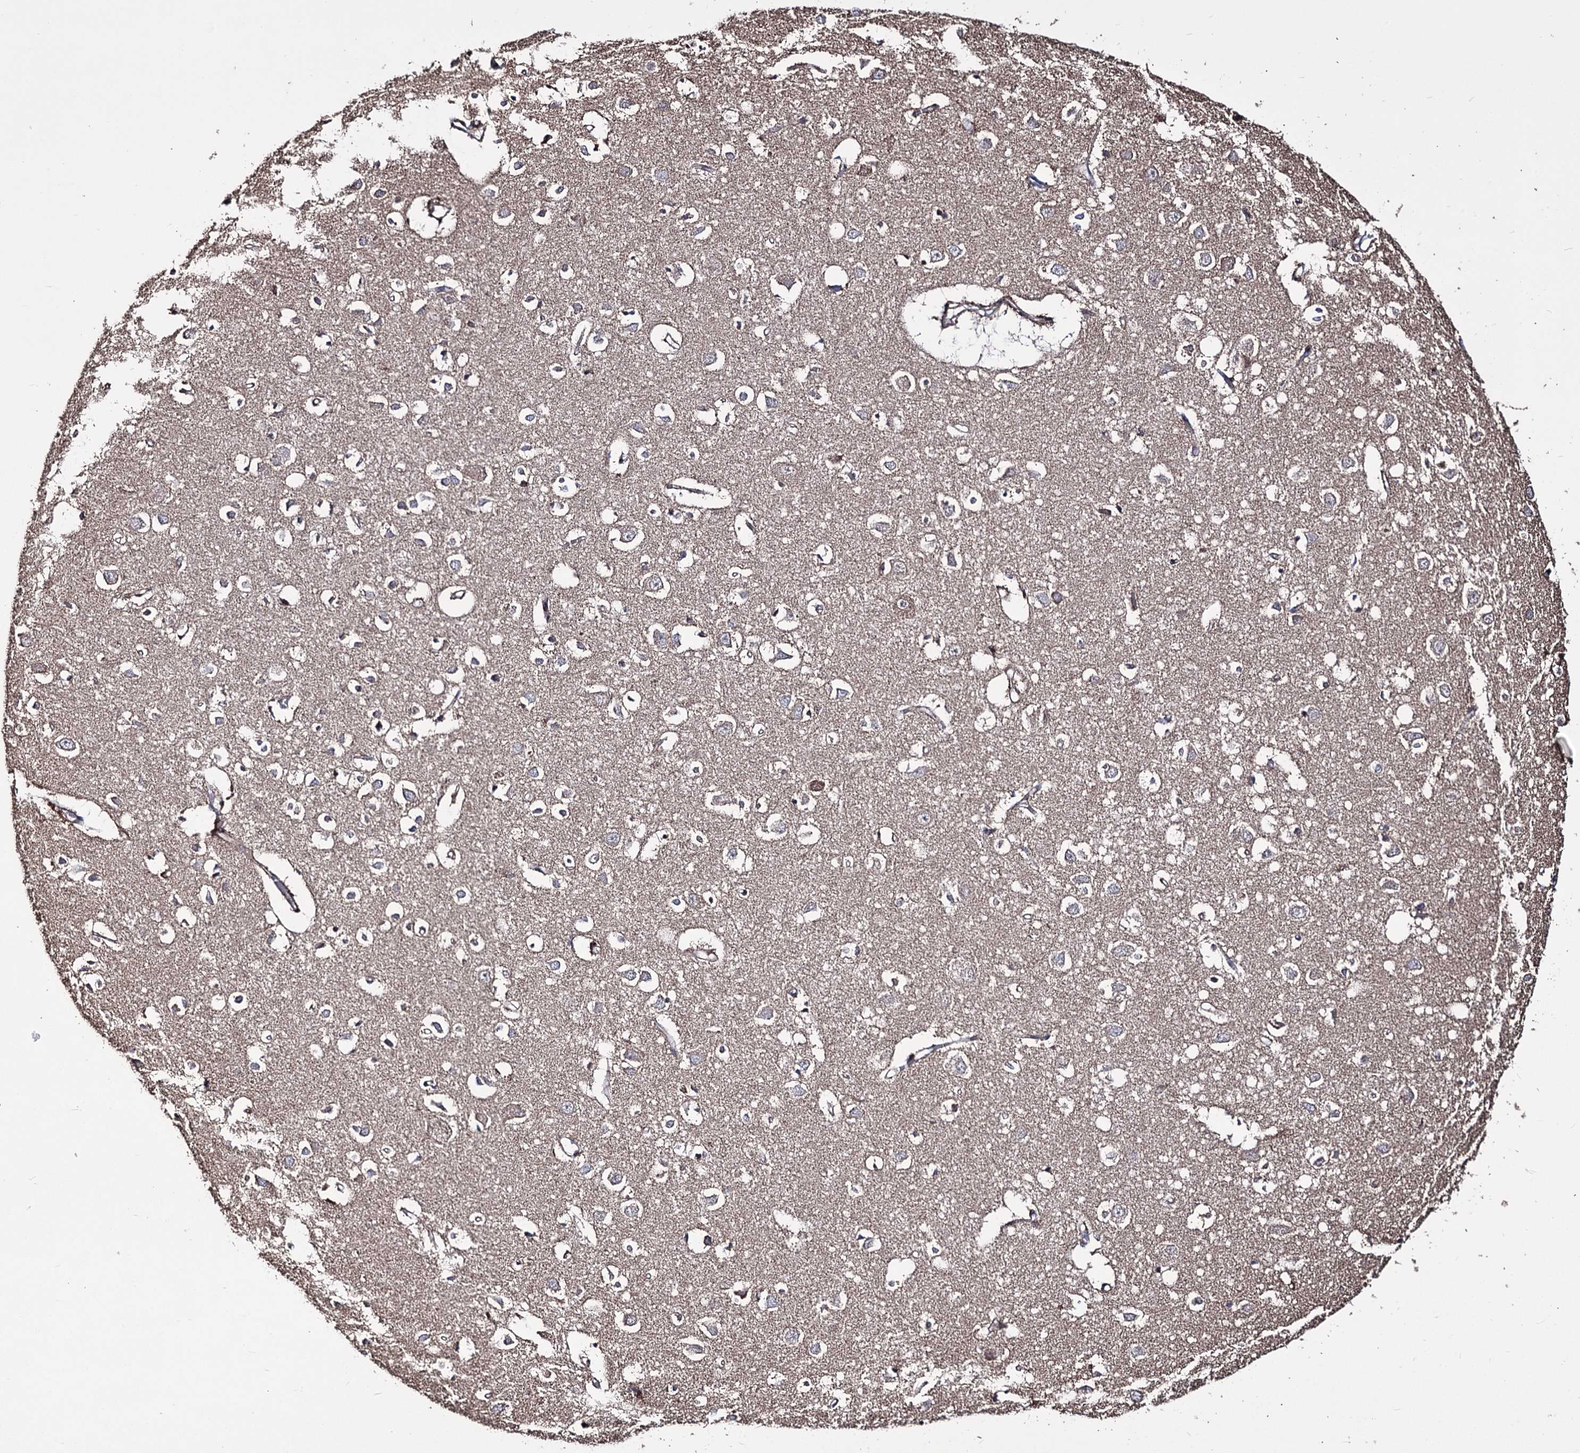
{"staining": {"intensity": "weak", "quantity": ">75%", "location": "cytoplasmic/membranous"}, "tissue": "cerebral cortex", "cell_type": "Endothelial cells", "image_type": "normal", "snomed": [{"axis": "morphology", "description": "Normal tissue, NOS"}, {"axis": "topography", "description": "Cerebral cortex"}], "caption": "Immunohistochemistry image of unremarkable human cerebral cortex stained for a protein (brown), which demonstrates low levels of weak cytoplasmic/membranous positivity in about >75% of endothelial cells.", "gene": "CREB3L4", "patient": {"sex": "female", "age": 64}}